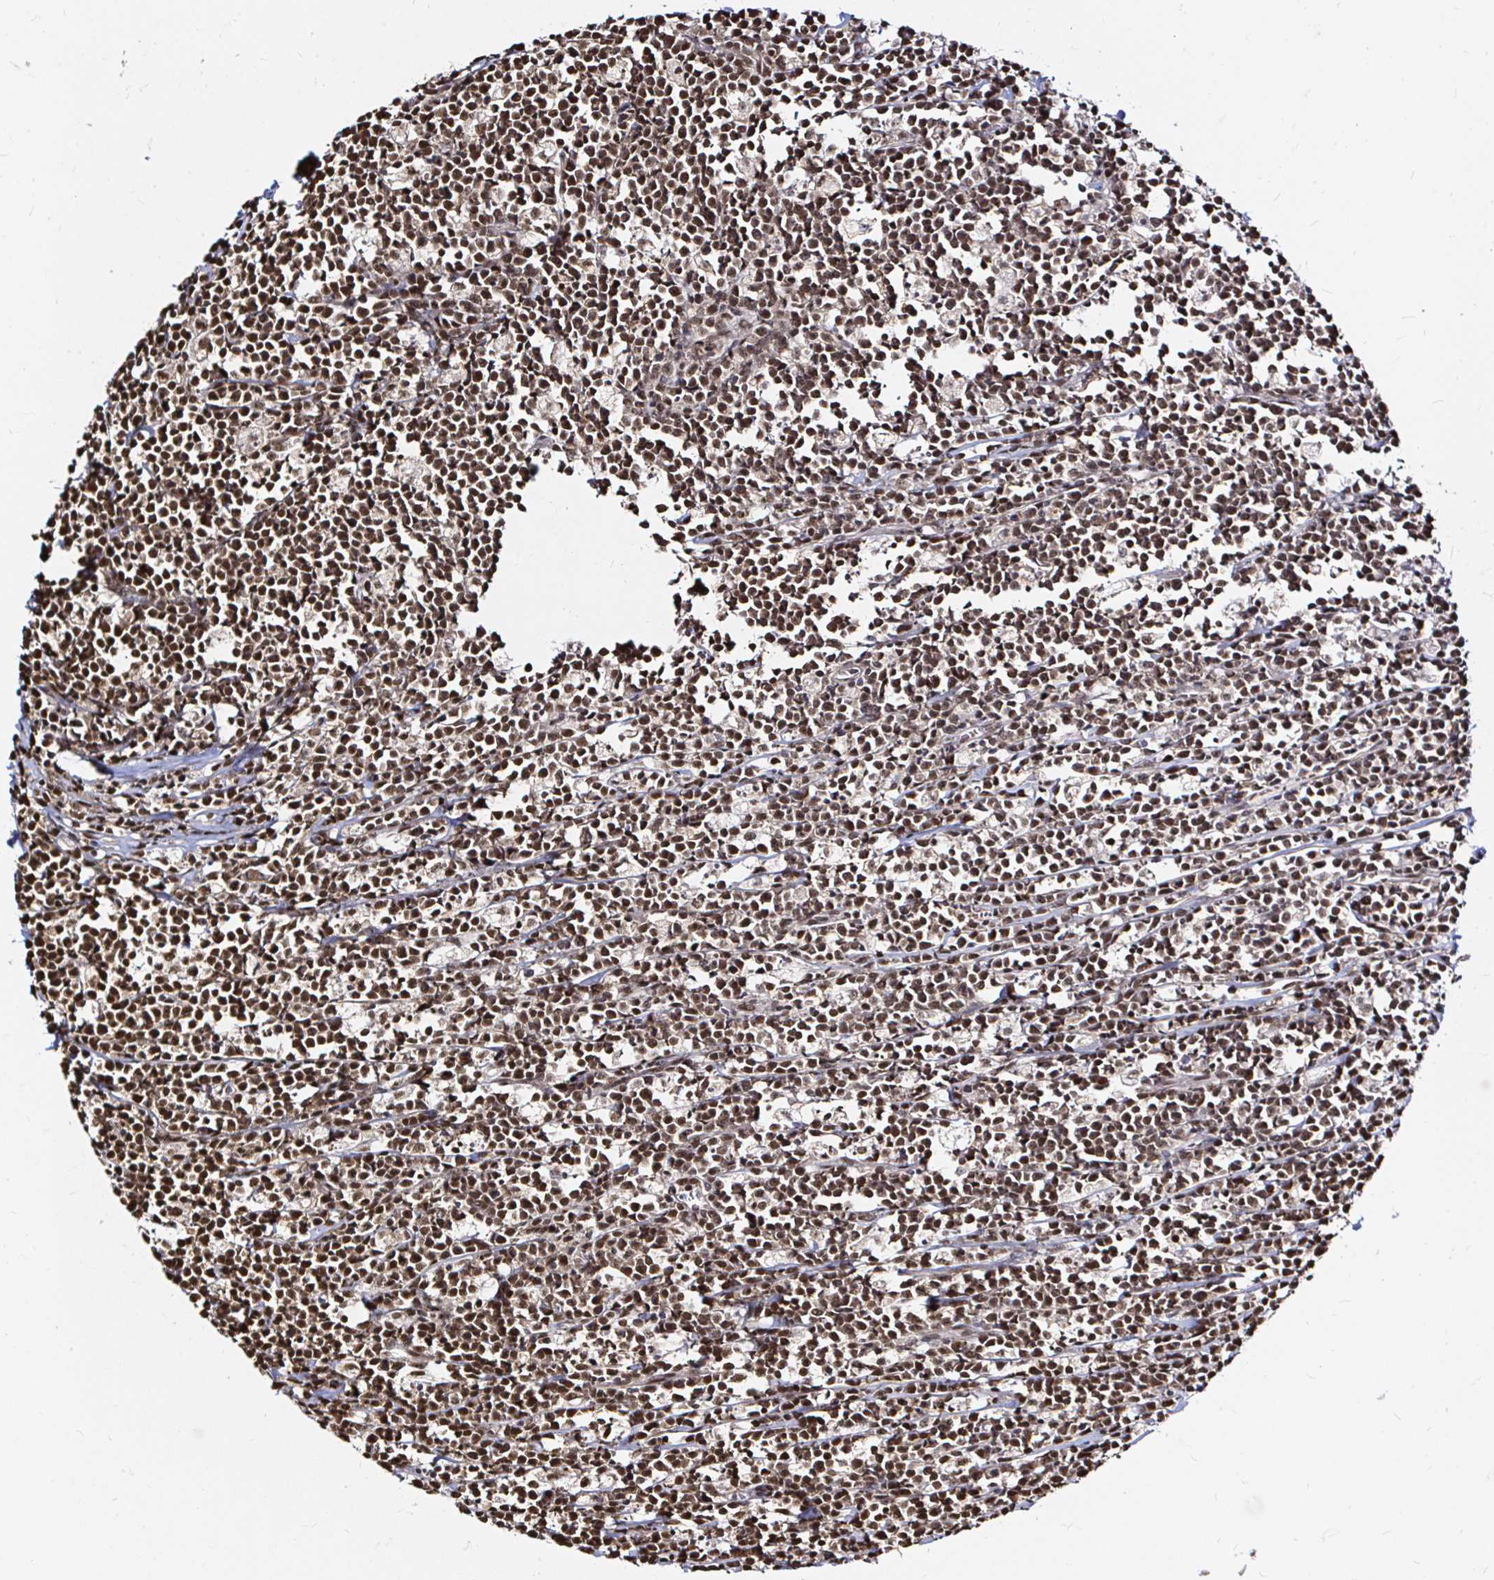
{"staining": {"intensity": "strong", "quantity": ">75%", "location": "nuclear"}, "tissue": "lymphoma", "cell_type": "Tumor cells", "image_type": "cancer", "snomed": [{"axis": "morphology", "description": "Malignant lymphoma, non-Hodgkin's type, High grade"}, {"axis": "topography", "description": "Small intestine"}], "caption": "An immunohistochemistry histopathology image of neoplastic tissue is shown. Protein staining in brown shows strong nuclear positivity in high-grade malignant lymphoma, non-Hodgkin's type within tumor cells. Nuclei are stained in blue.", "gene": "SNRPC", "patient": {"sex": "female", "age": 56}}